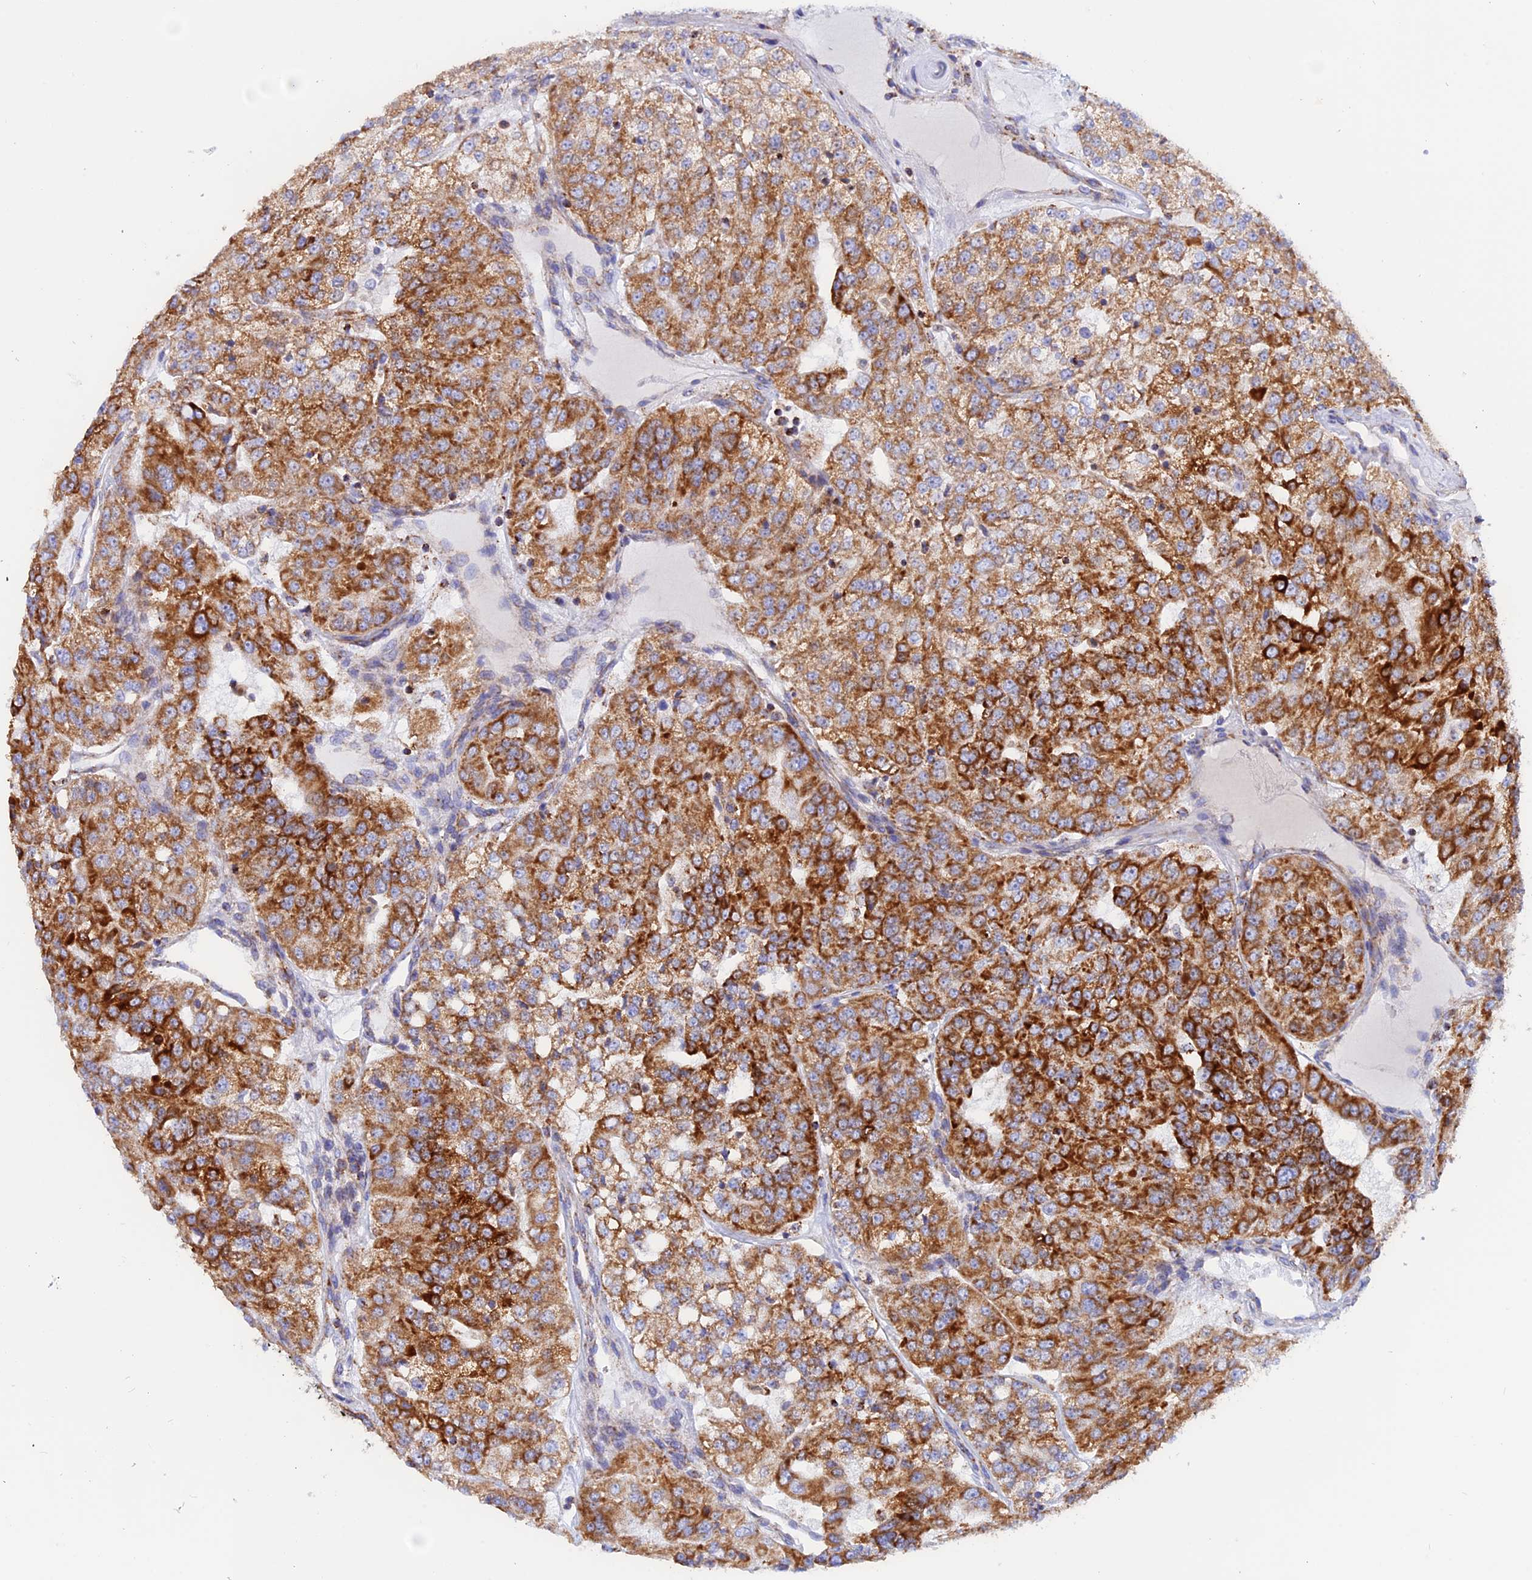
{"staining": {"intensity": "strong", "quantity": ">75%", "location": "cytoplasmic/membranous"}, "tissue": "renal cancer", "cell_type": "Tumor cells", "image_type": "cancer", "snomed": [{"axis": "morphology", "description": "Adenocarcinoma, NOS"}, {"axis": "topography", "description": "Kidney"}], "caption": "Human renal adenocarcinoma stained with a protein marker shows strong staining in tumor cells.", "gene": "GCDH", "patient": {"sex": "female", "age": 63}}